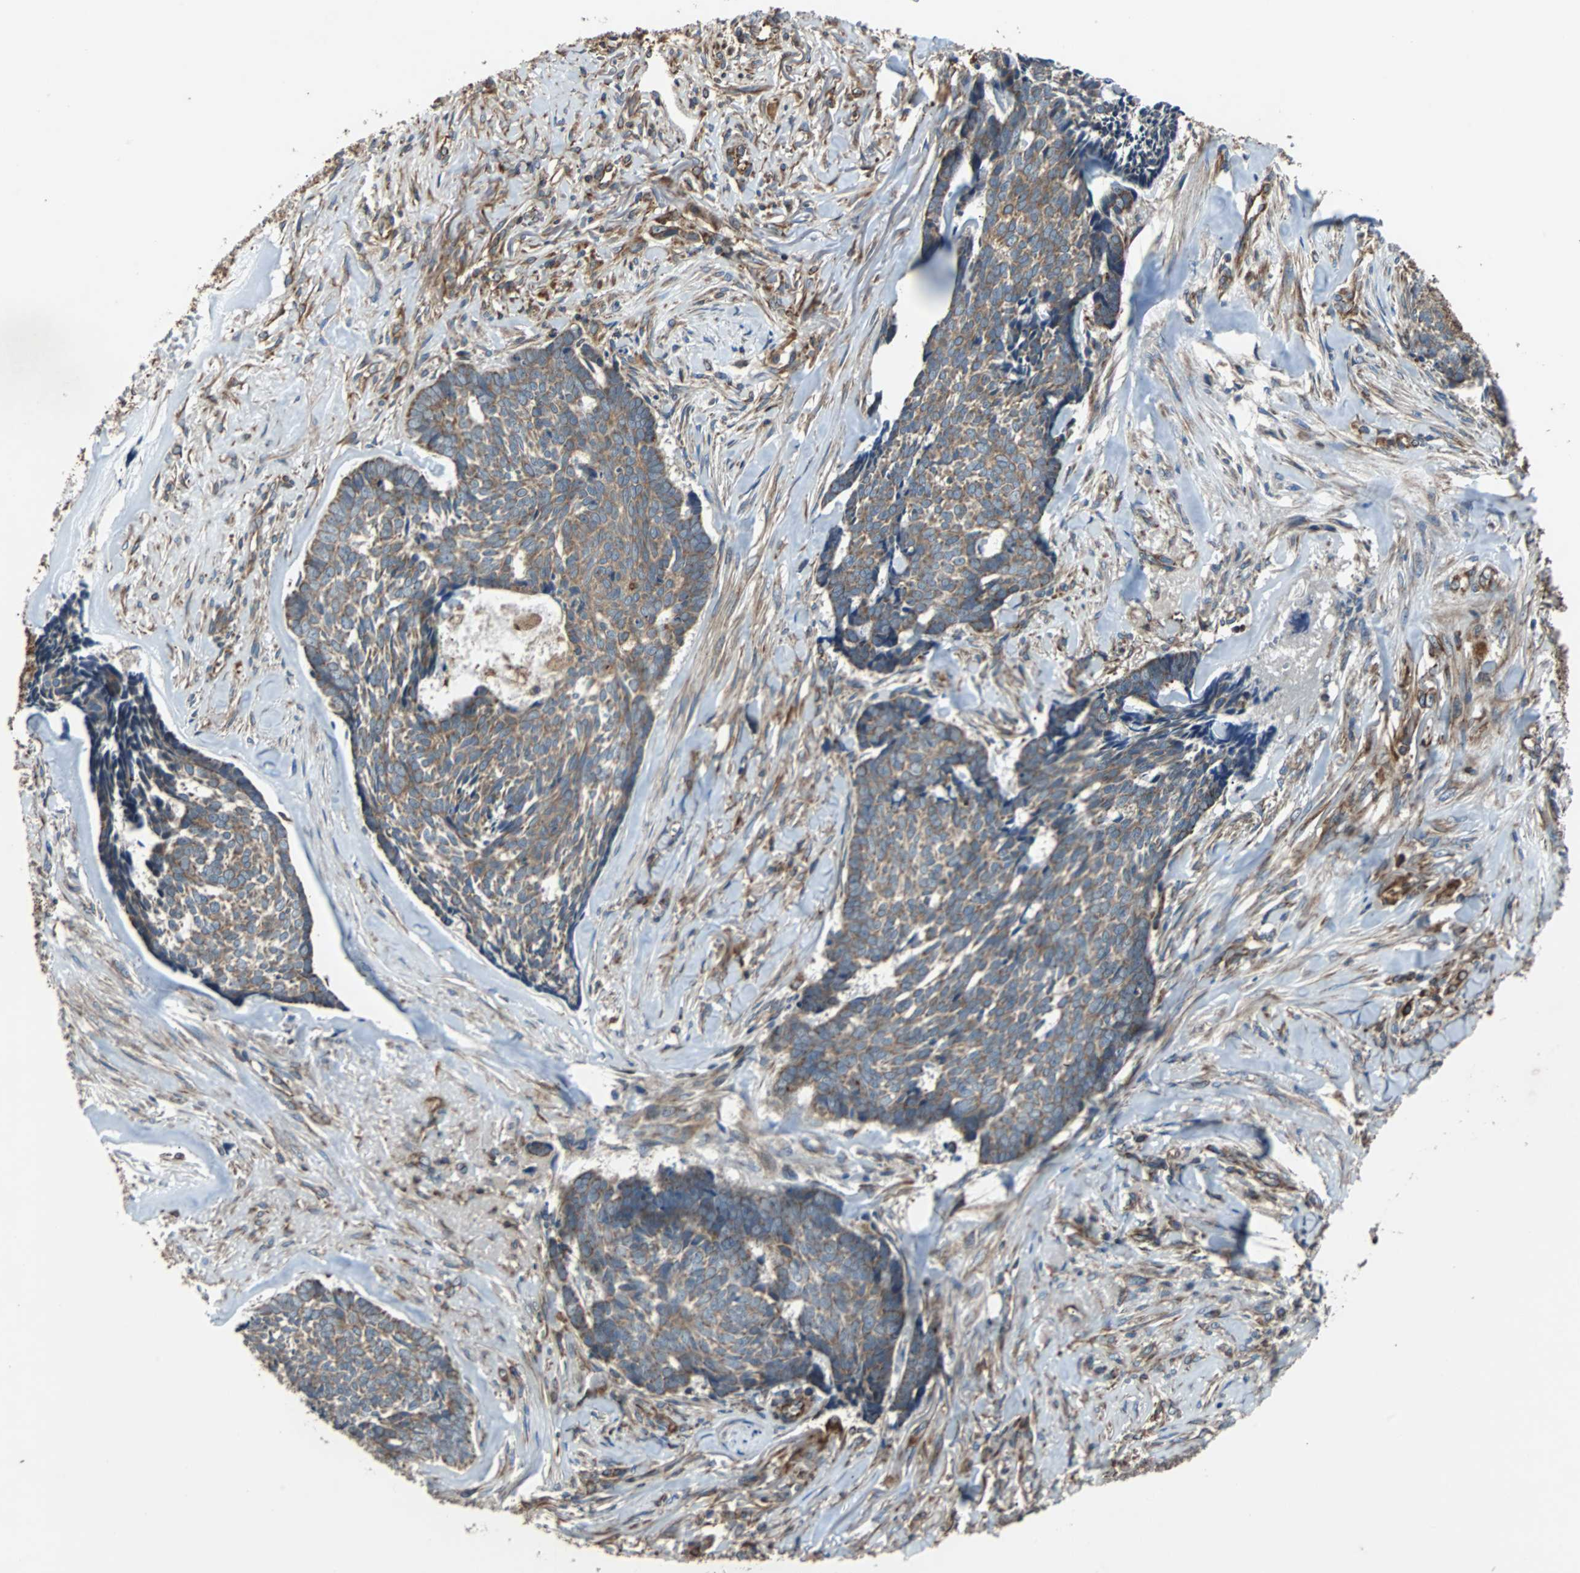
{"staining": {"intensity": "weak", "quantity": ">75%", "location": "cytoplasmic/membranous"}, "tissue": "skin cancer", "cell_type": "Tumor cells", "image_type": "cancer", "snomed": [{"axis": "morphology", "description": "Basal cell carcinoma"}, {"axis": "topography", "description": "Skin"}], "caption": "The micrograph exhibits immunohistochemical staining of skin cancer. There is weak cytoplasmic/membranous staining is seen in approximately >75% of tumor cells. (IHC, brightfield microscopy, high magnification).", "gene": "ACTR3", "patient": {"sex": "male", "age": 84}}